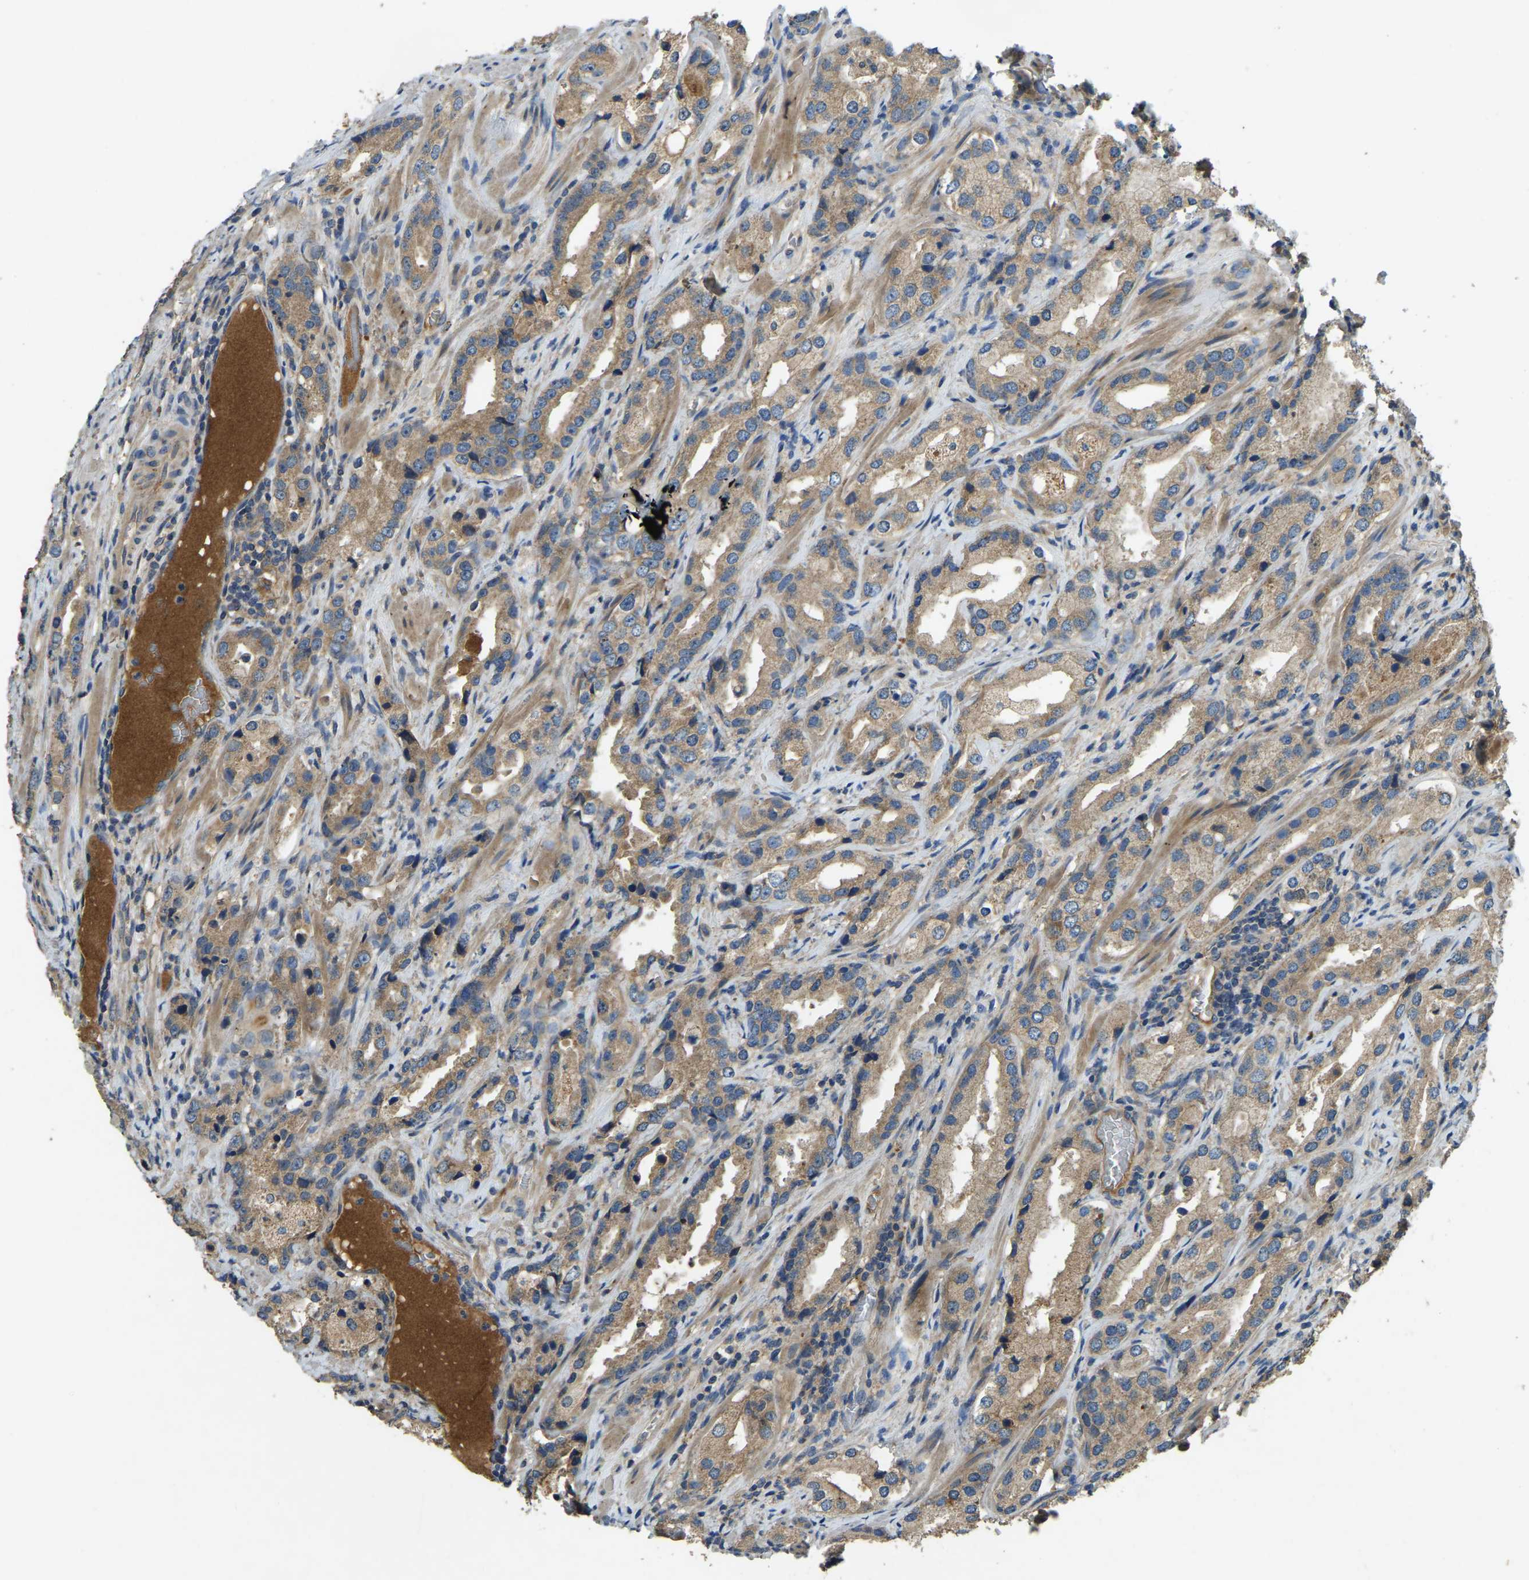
{"staining": {"intensity": "weak", "quantity": ">75%", "location": "cytoplasmic/membranous"}, "tissue": "prostate cancer", "cell_type": "Tumor cells", "image_type": "cancer", "snomed": [{"axis": "morphology", "description": "Adenocarcinoma, High grade"}, {"axis": "topography", "description": "Prostate"}], "caption": "Weak cytoplasmic/membranous protein expression is seen in approximately >75% of tumor cells in prostate adenocarcinoma (high-grade).", "gene": "ATP8B1", "patient": {"sex": "male", "age": 63}}